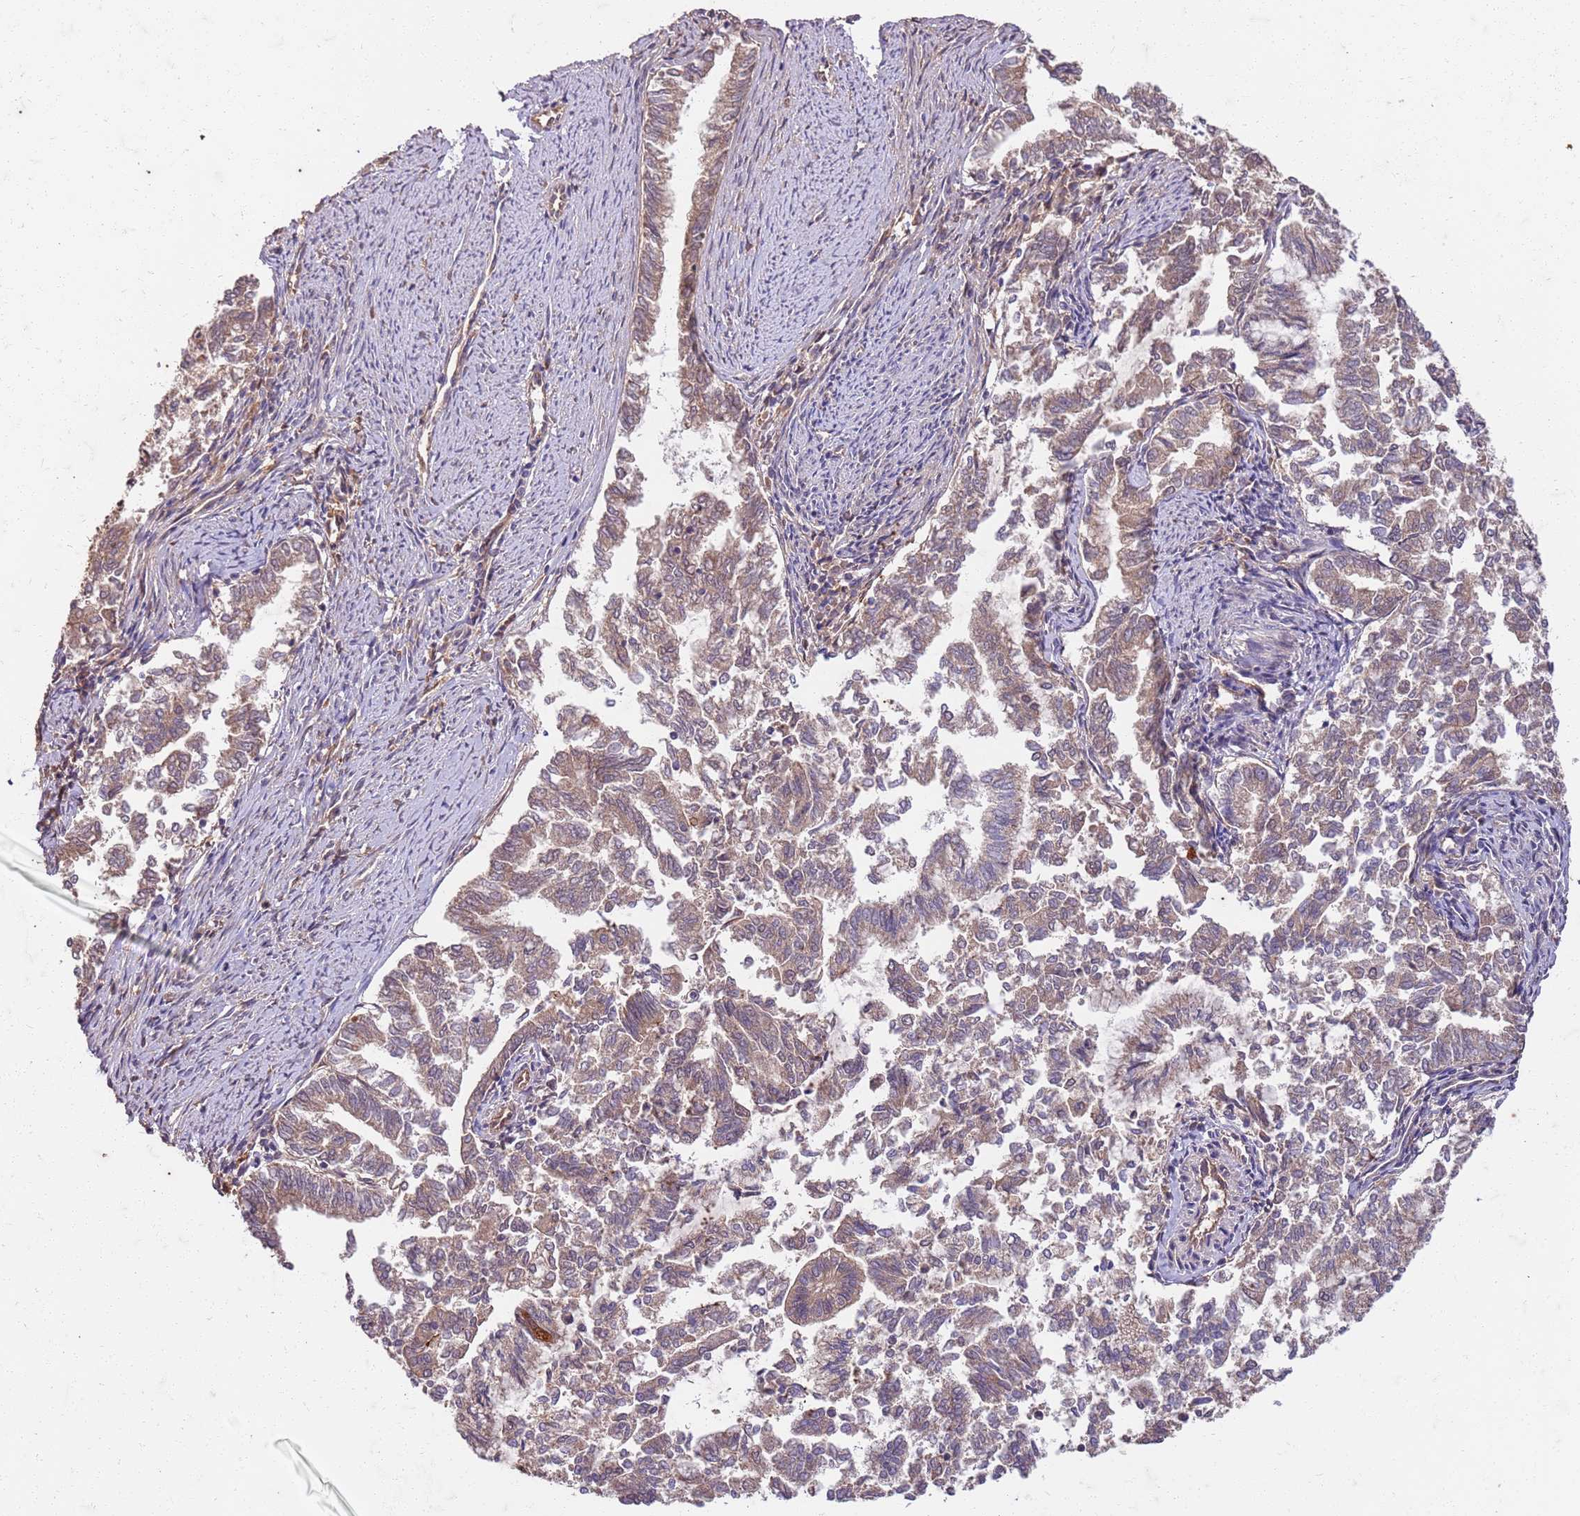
{"staining": {"intensity": "weak", "quantity": ">75%", "location": "cytoplasmic/membranous"}, "tissue": "endometrial cancer", "cell_type": "Tumor cells", "image_type": "cancer", "snomed": [{"axis": "morphology", "description": "Adenocarcinoma, NOS"}, {"axis": "topography", "description": "Endometrium"}], "caption": "Human endometrial adenocarcinoma stained for a protein (brown) reveals weak cytoplasmic/membranous positive expression in about >75% of tumor cells.", "gene": "UBE3A", "patient": {"sex": "female", "age": 79}}